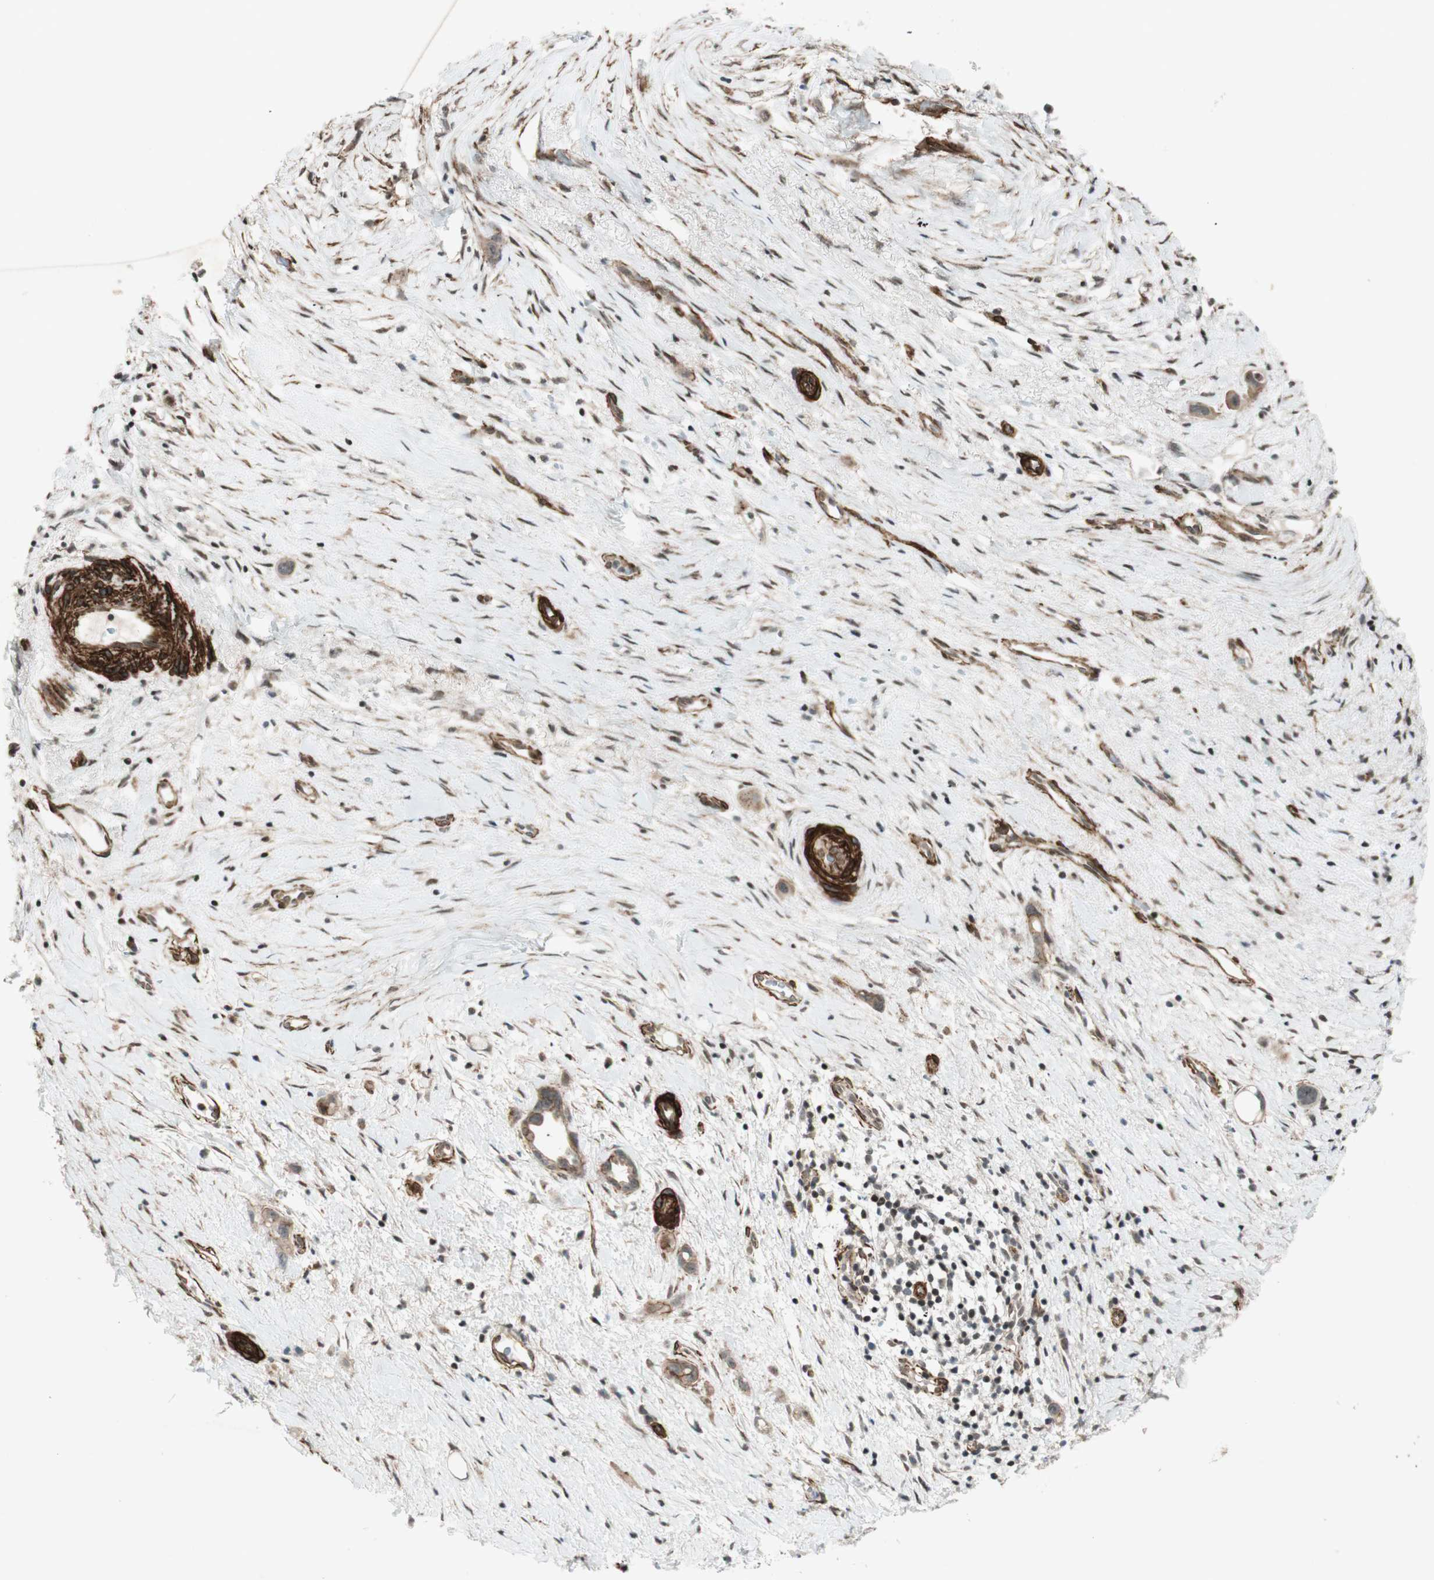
{"staining": {"intensity": "weak", "quantity": "25%-75%", "location": "cytoplasmic/membranous,nuclear"}, "tissue": "liver cancer", "cell_type": "Tumor cells", "image_type": "cancer", "snomed": [{"axis": "morphology", "description": "Cholangiocarcinoma"}, {"axis": "topography", "description": "Liver"}], "caption": "Protein staining by immunohistochemistry (IHC) exhibits weak cytoplasmic/membranous and nuclear positivity in approximately 25%-75% of tumor cells in liver cancer (cholangiocarcinoma). (IHC, brightfield microscopy, high magnification).", "gene": "CDK19", "patient": {"sex": "female", "age": 65}}